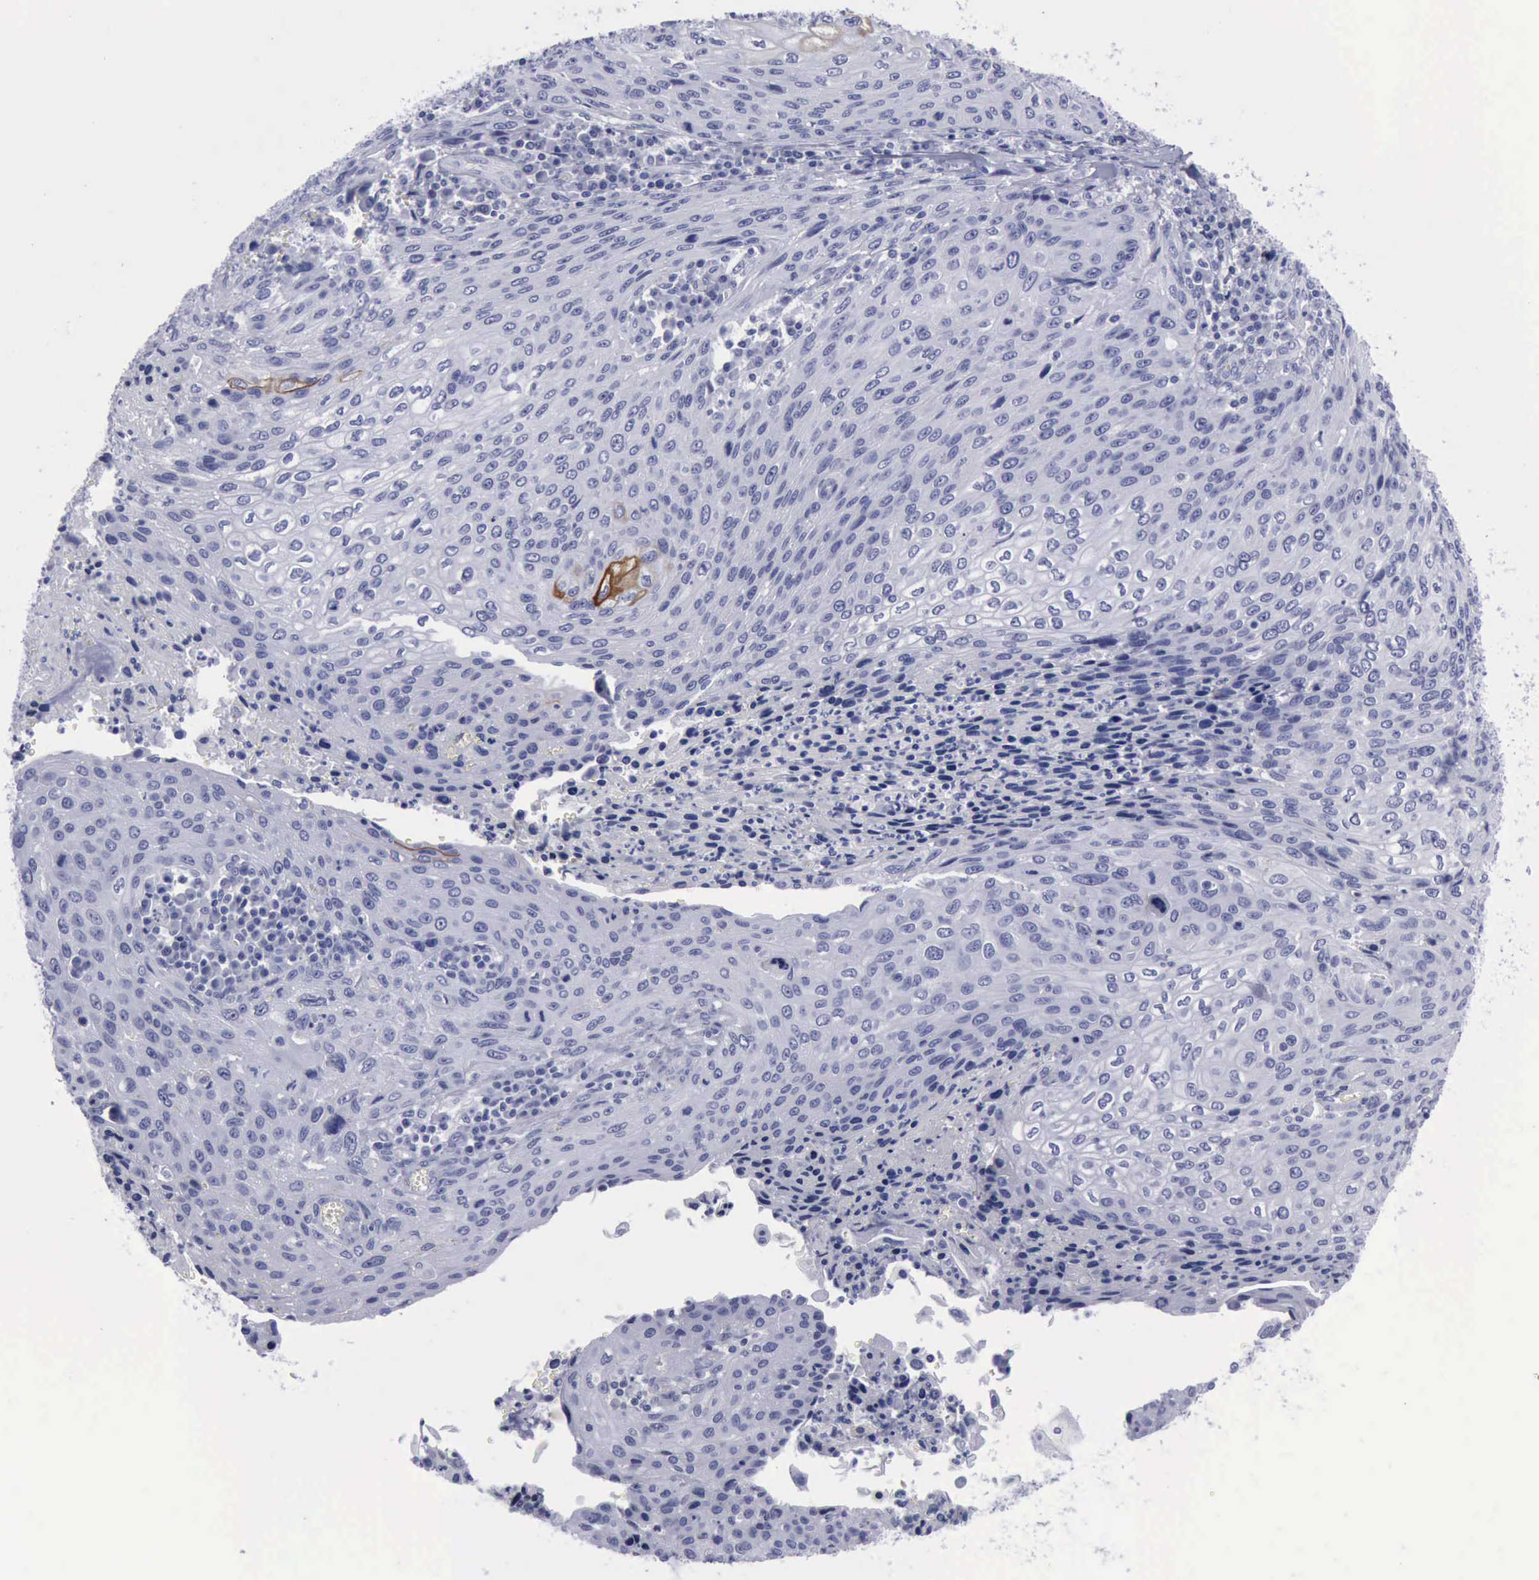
{"staining": {"intensity": "negative", "quantity": "none", "location": "none"}, "tissue": "cervical cancer", "cell_type": "Tumor cells", "image_type": "cancer", "snomed": [{"axis": "morphology", "description": "Squamous cell carcinoma, NOS"}, {"axis": "topography", "description": "Cervix"}], "caption": "This photomicrograph is of cervical cancer stained with IHC to label a protein in brown with the nuclei are counter-stained blue. There is no expression in tumor cells. (DAB immunohistochemistry (IHC), high magnification).", "gene": "KRT13", "patient": {"sex": "female", "age": 32}}